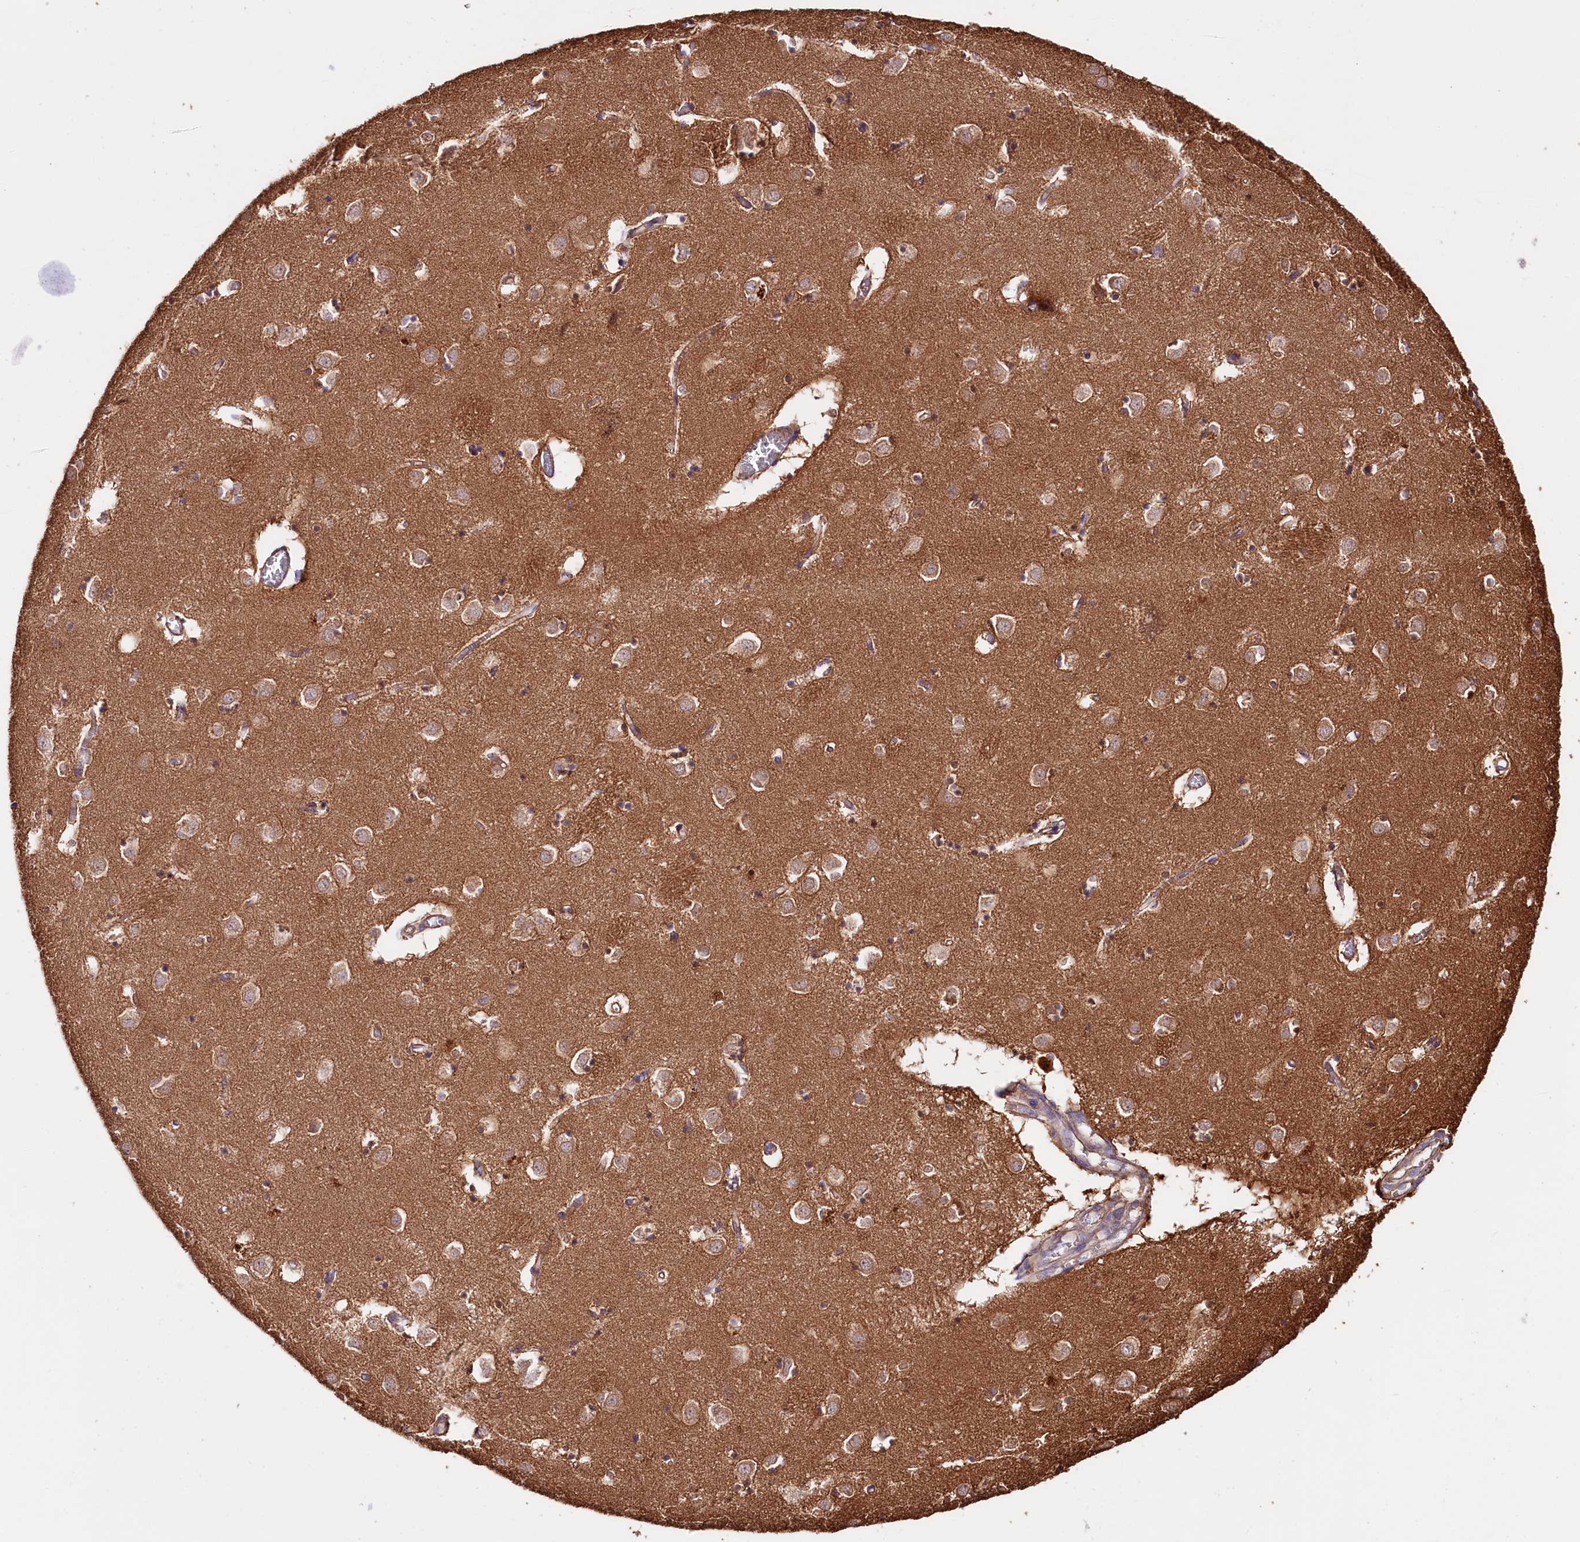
{"staining": {"intensity": "moderate", "quantity": "<25%", "location": "cytoplasmic/membranous"}, "tissue": "caudate", "cell_type": "Glial cells", "image_type": "normal", "snomed": [{"axis": "morphology", "description": "Normal tissue, NOS"}, {"axis": "topography", "description": "Lateral ventricle wall"}], "caption": "DAB (3,3'-diaminobenzidine) immunohistochemical staining of normal human caudate reveals moderate cytoplasmic/membranous protein staining in about <25% of glial cells. Immunohistochemistry (ihc) stains the protein in brown and the nuclei are stained blue.", "gene": "CEP295", "patient": {"sex": "male", "age": 70}}